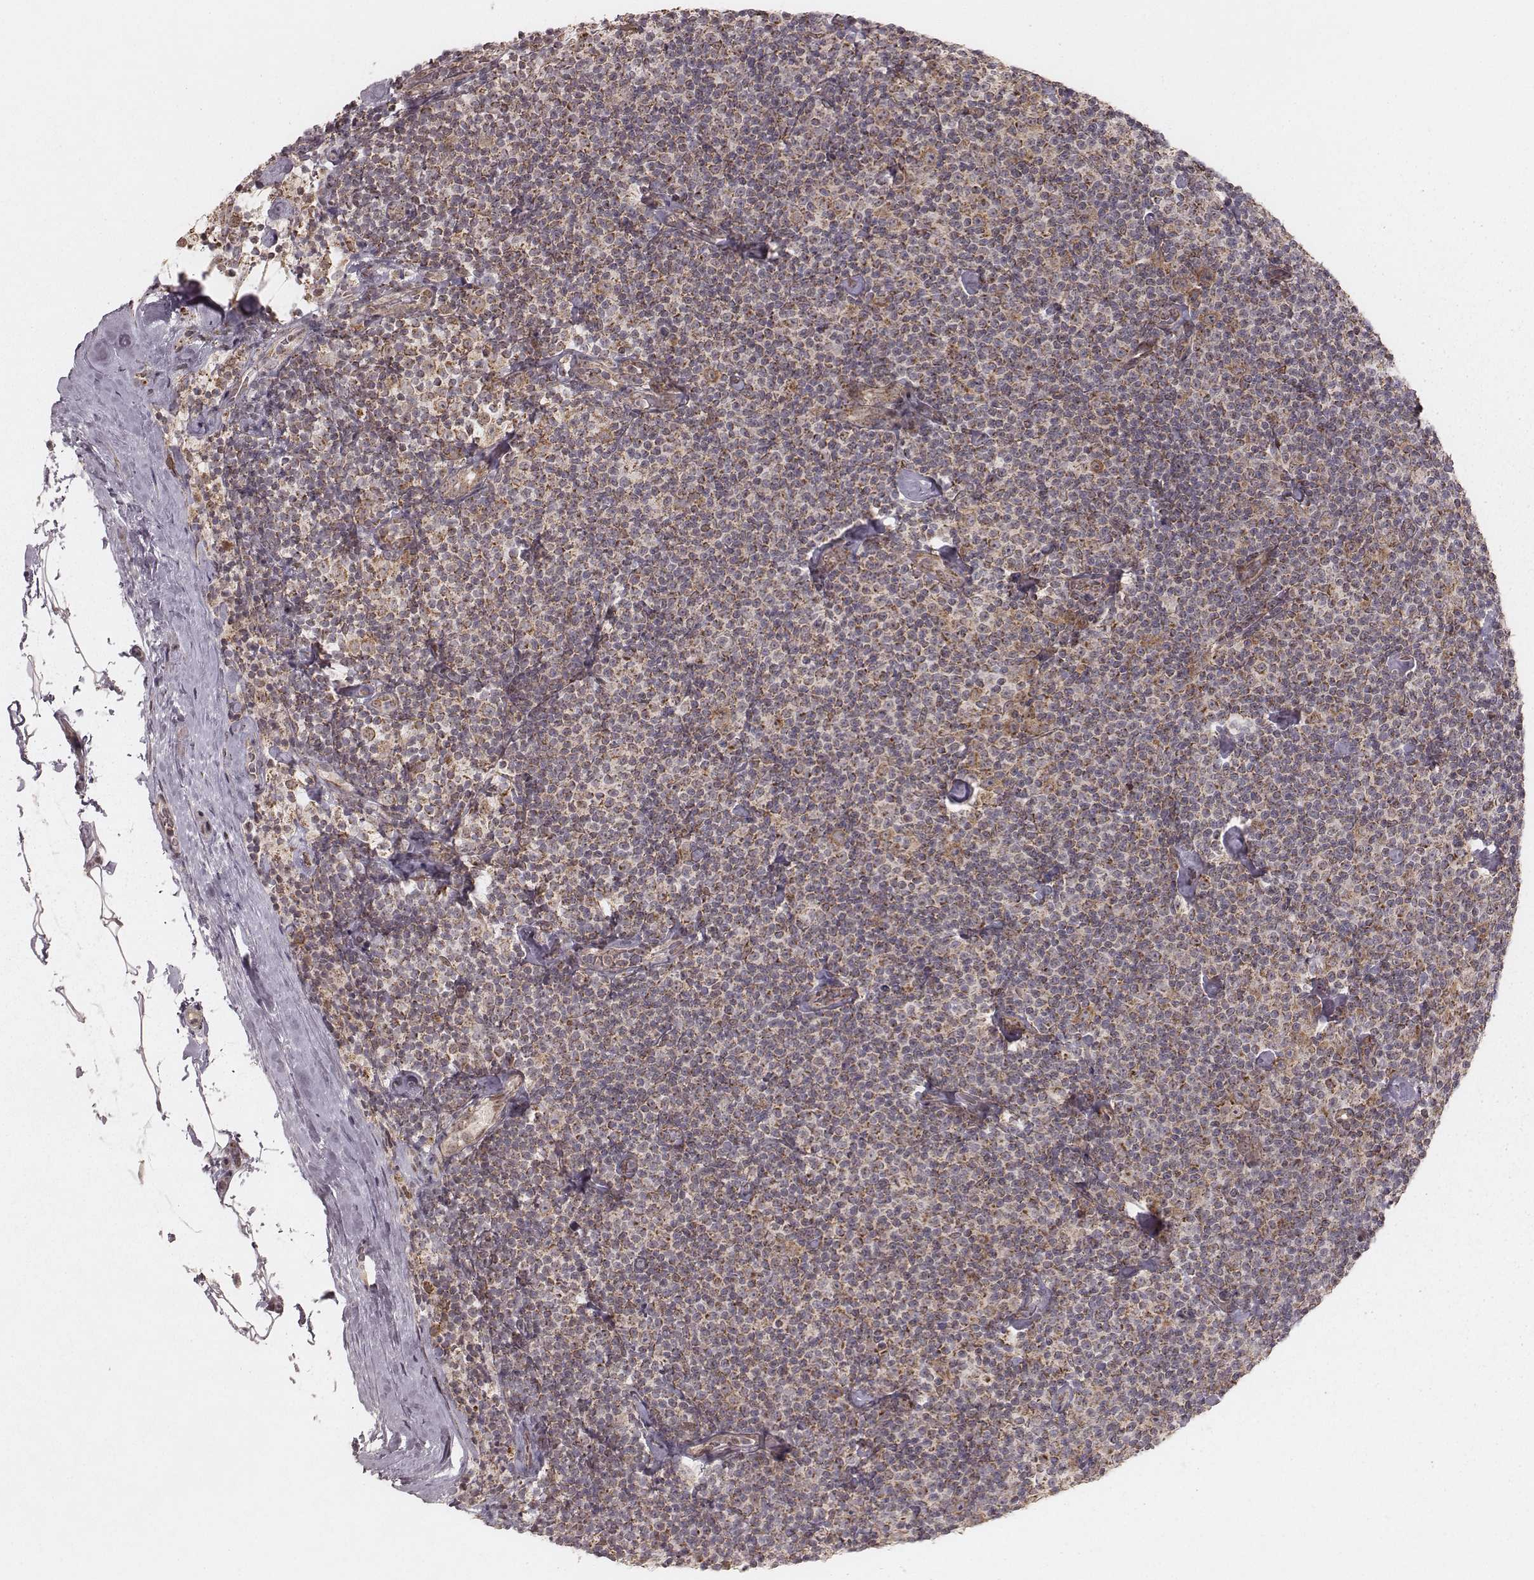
{"staining": {"intensity": "moderate", "quantity": "25%-75%", "location": "cytoplasmic/membranous"}, "tissue": "lymphoma", "cell_type": "Tumor cells", "image_type": "cancer", "snomed": [{"axis": "morphology", "description": "Malignant lymphoma, non-Hodgkin's type, Low grade"}, {"axis": "topography", "description": "Lymph node"}], "caption": "Protein staining shows moderate cytoplasmic/membranous positivity in about 25%-75% of tumor cells in lymphoma.", "gene": "NDUFA7", "patient": {"sex": "male", "age": 81}}